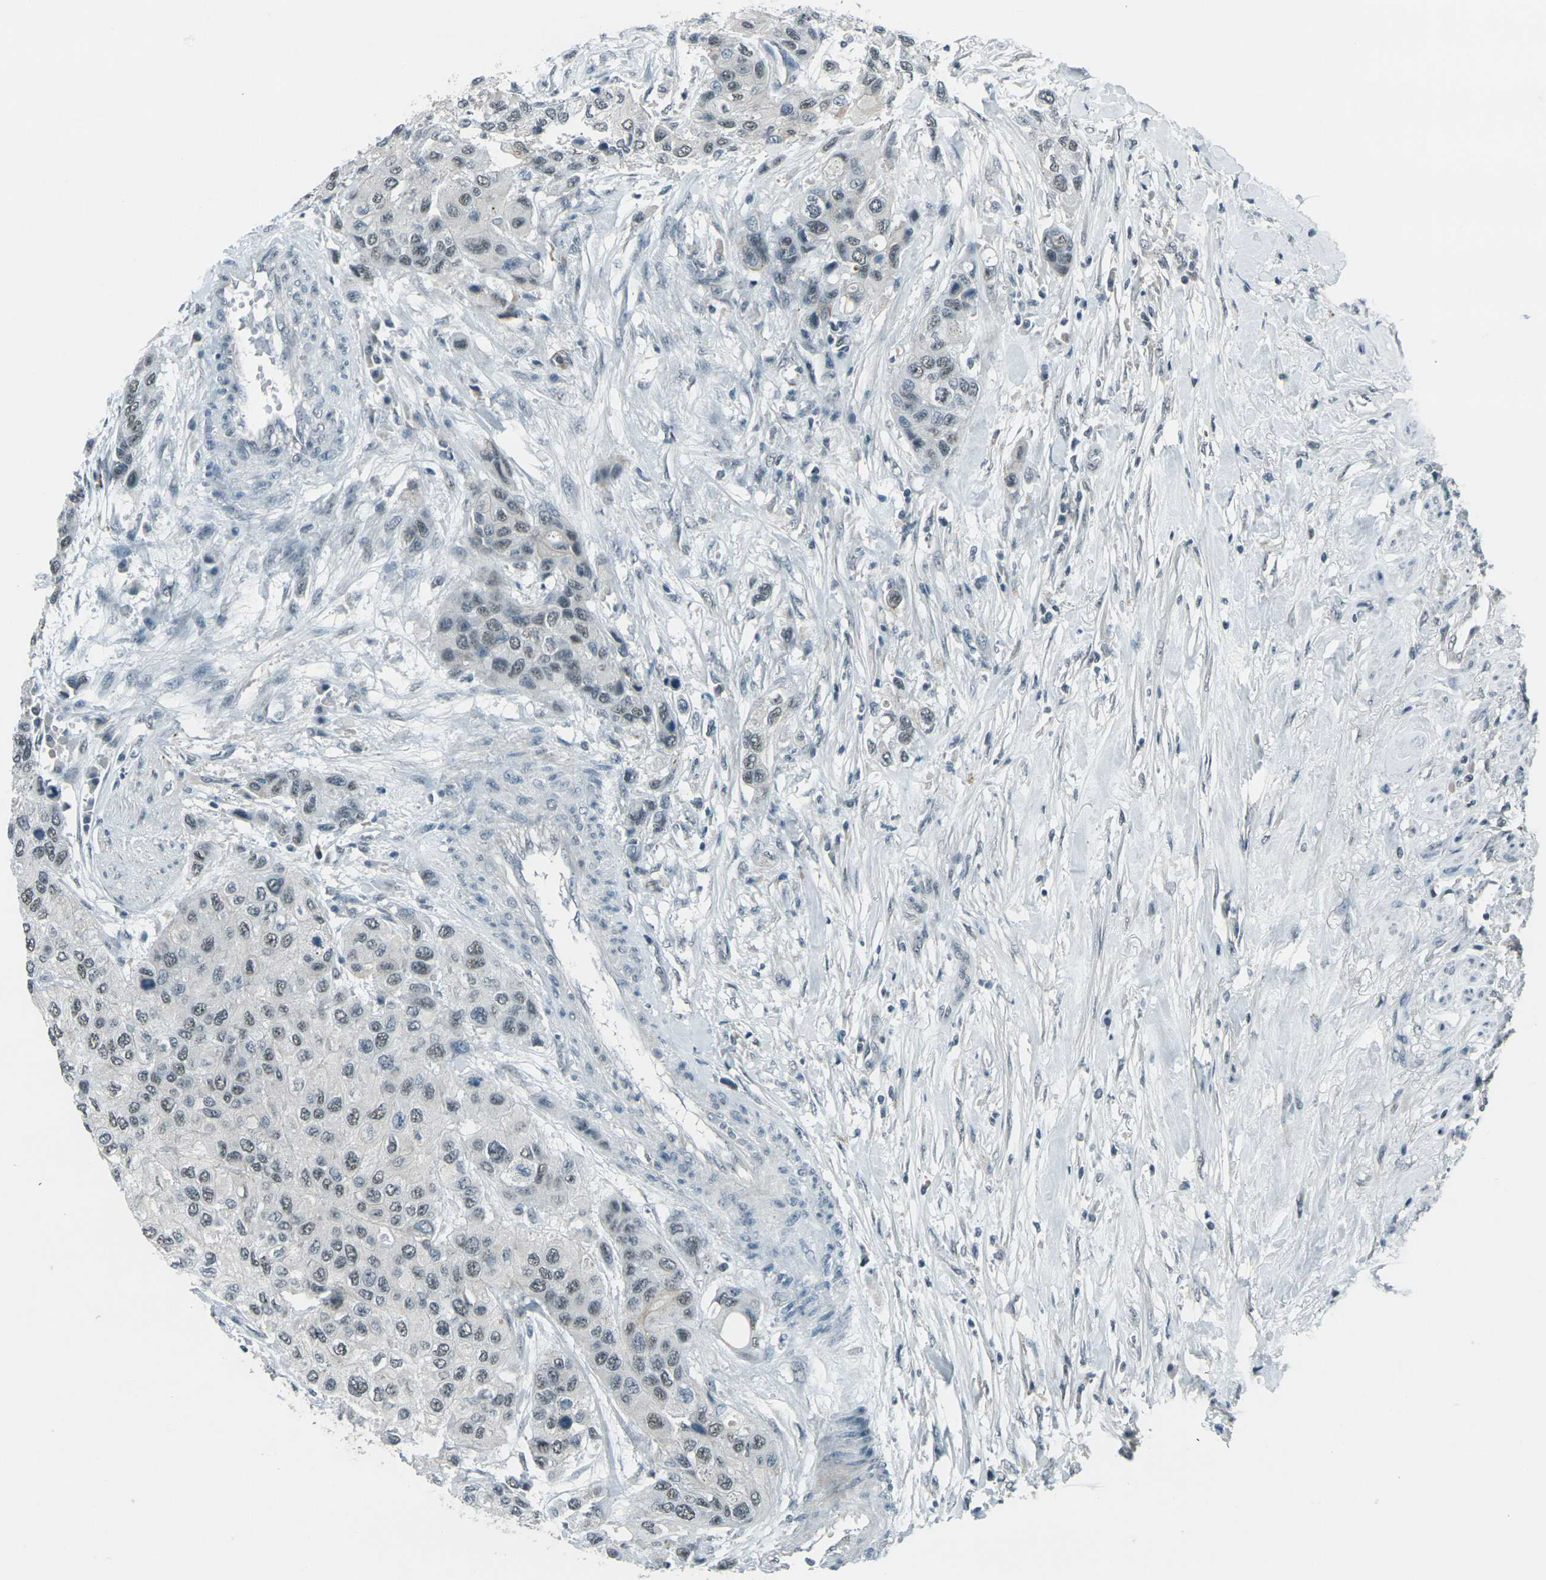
{"staining": {"intensity": "weak", "quantity": ">75%", "location": "nuclear"}, "tissue": "urothelial cancer", "cell_type": "Tumor cells", "image_type": "cancer", "snomed": [{"axis": "morphology", "description": "Urothelial carcinoma, High grade"}, {"axis": "topography", "description": "Urinary bladder"}], "caption": "Protein staining of urothelial cancer tissue displays weak nuclear staining in about >75% of tumor cells.", "gene": "GPR19", "patient": {"sex": "female", "age": 56}}